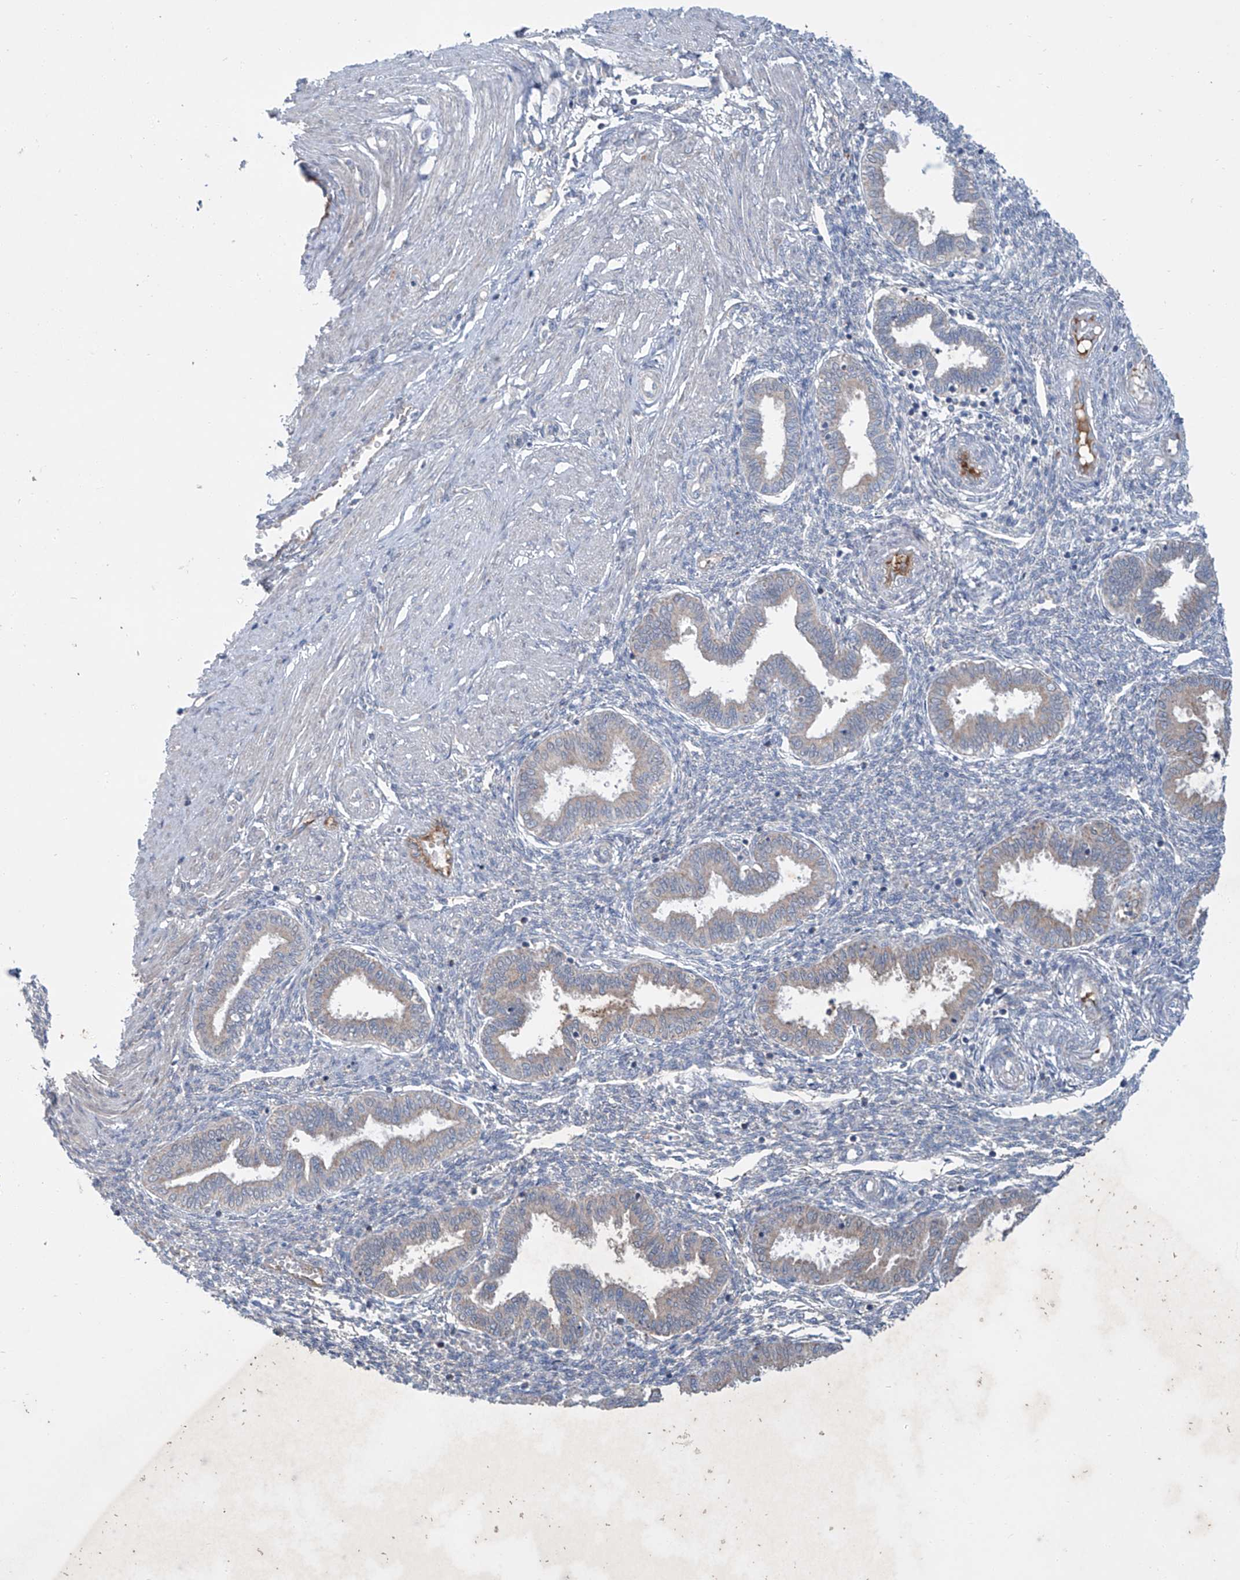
{"staining": {"intensity": "negative", "quantity": "none", "location": "none"}, "tissue": "endometrium", "cell_type": "Cells in endometrial stroma", "image_type": "normal", "snomed": [{"axis": "morphology", "description": "Normal tissue, NOS"}, {"axis": "topography", "description": "Endometrium"}], "caption": "DAB (3,3'-diaminobenzidine) immunohistochemical staining of normal endometrium reveals no significant staining in cells in endometrial stroma. Nuclei are stained in blue.", "gene": "SIX4", "patient": {"sex": "female", "age": 33}}